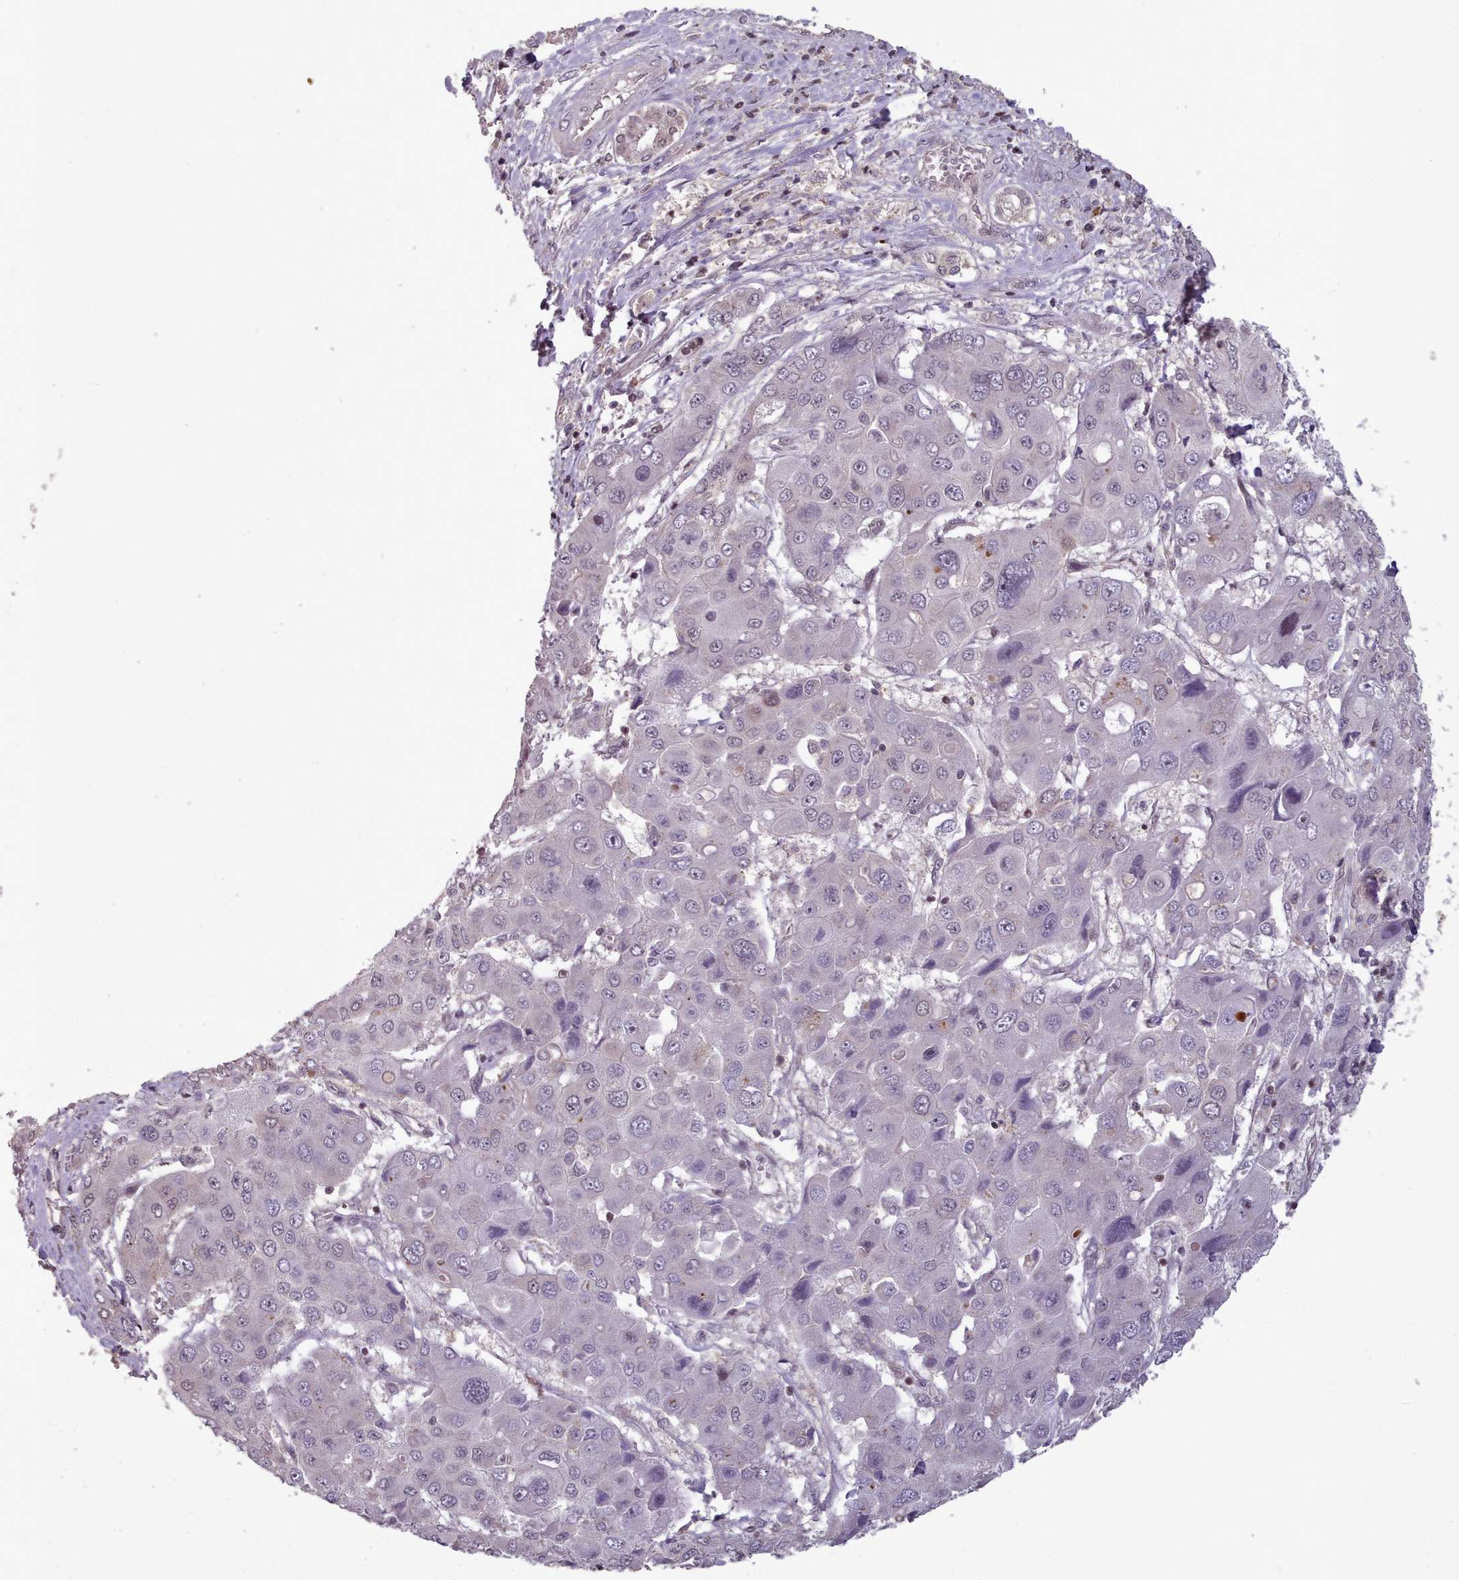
{"staining": {"intensity": "negative", "quantity": "none", "location": "none"}, "tissue": "liver cancer", "cell_type": "Tumor cells", "image_type": "cancer", "snomed": [{"axis": "morphology", "description": "Cholangiocarcinoma"}, {"axis": "topography", "description": "Liver"}], "caption": "DAB (3,3'-diaminobenzidine) immunohistochemical staining of human liver cholangiocarcinoma demonstrates no significant positivity in tumor cells.", "gene": "ENSA", "patient": {"sex": "male", "age": 67}}